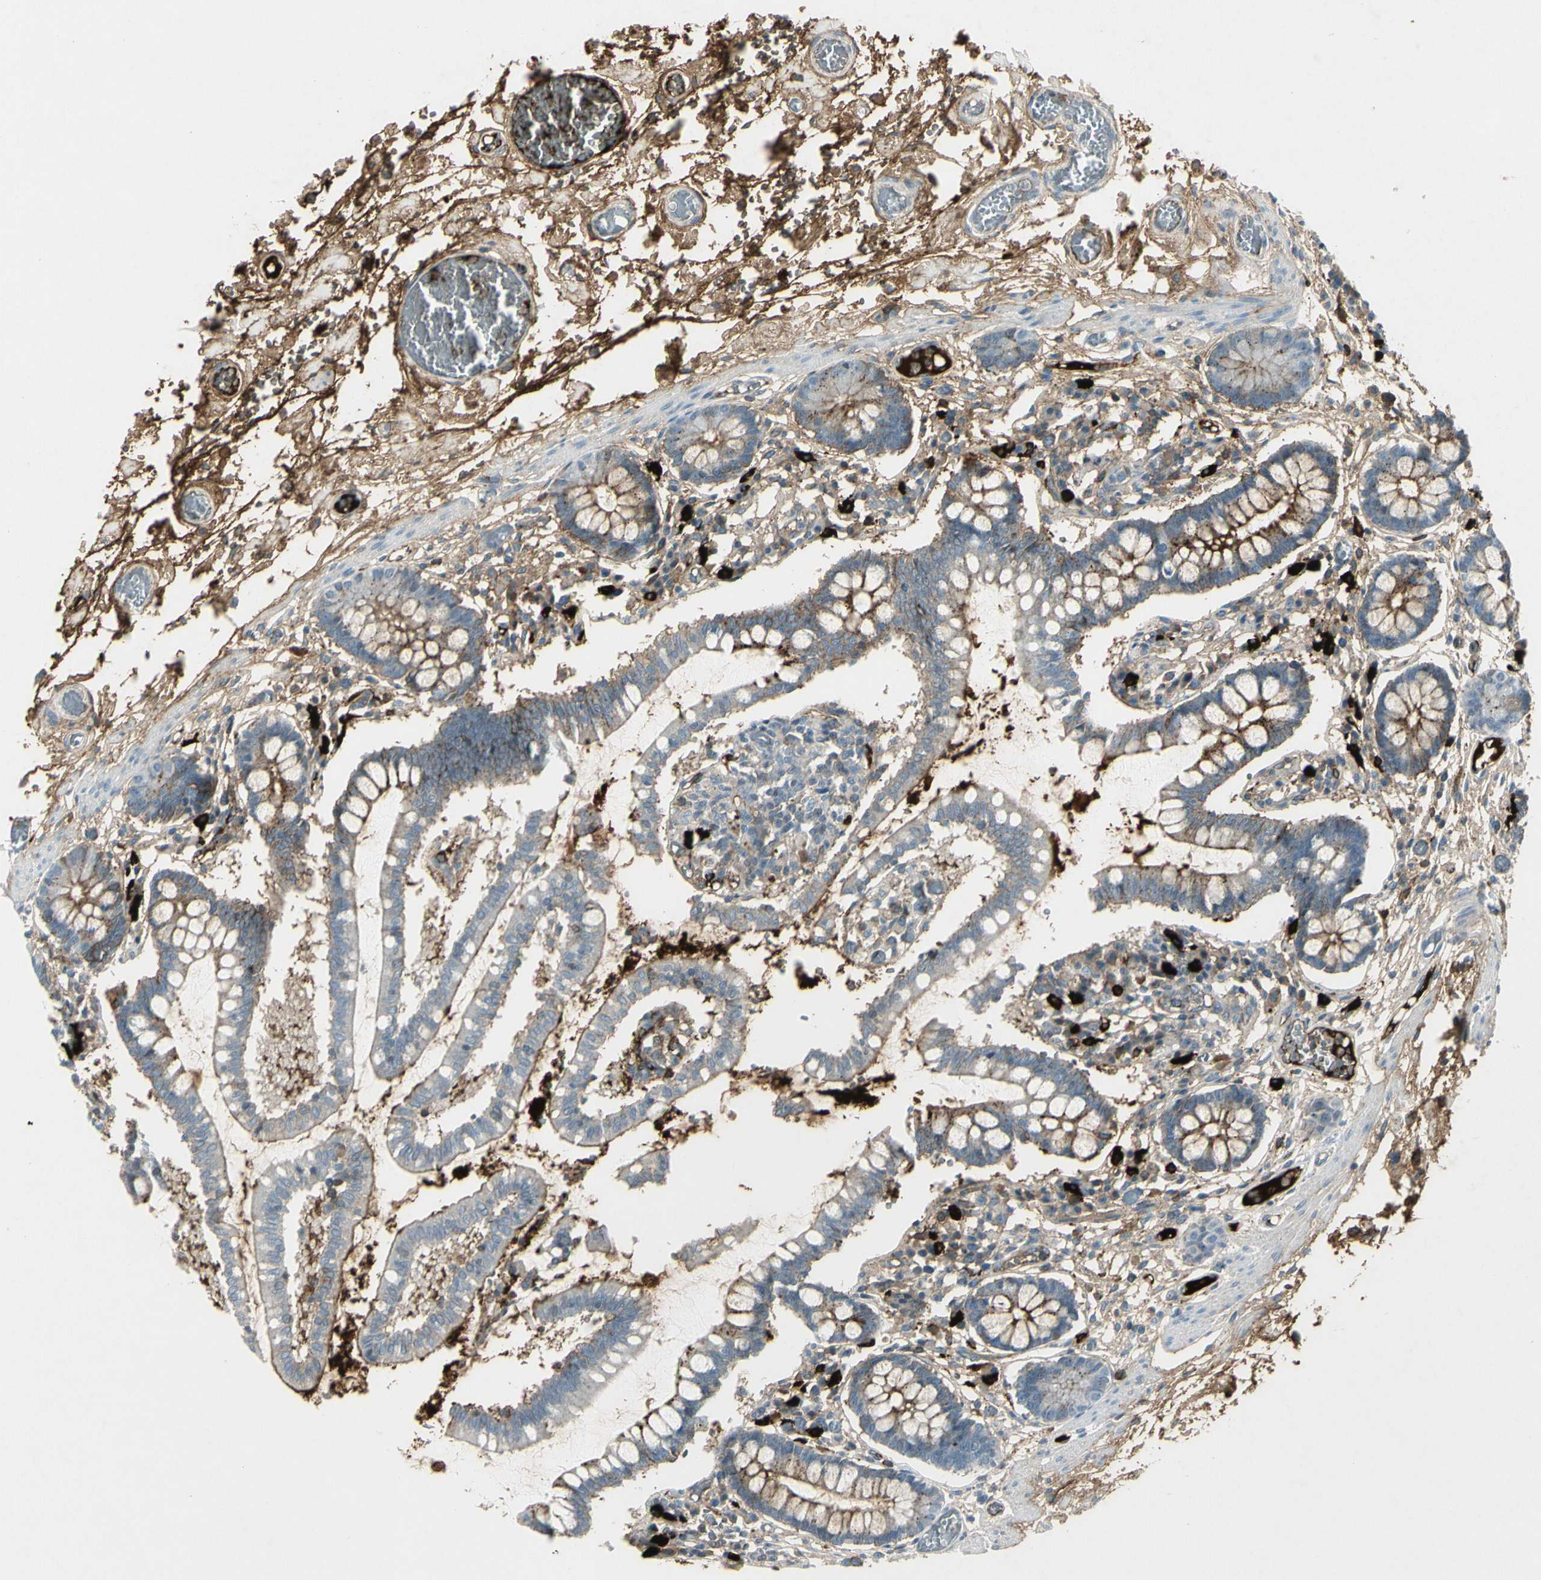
{"staining": {"intensity": "moderate", "quantity": "25%-75%", "location": "cytoplasmic/membranous"}, "tissue": "small intestine", "cell_type": "Glandular cells", "image_type": "normal", "snomed": [{"axis": "morphology", "description": "Normal tissue, NOS"}, {"axis": "topography", "description": "Small intestine"}], "caption": "Glandular cells demonstrate medium levels of moderate cytoplasmic/membranous staining in approximately 25%-75% of cells in unremarkable human small intestine. The protein of interest is shown in brown color, while the nuclei are stained blue.", "gene": "IGHM", "patient": {"sex": "female", "age": 61}}